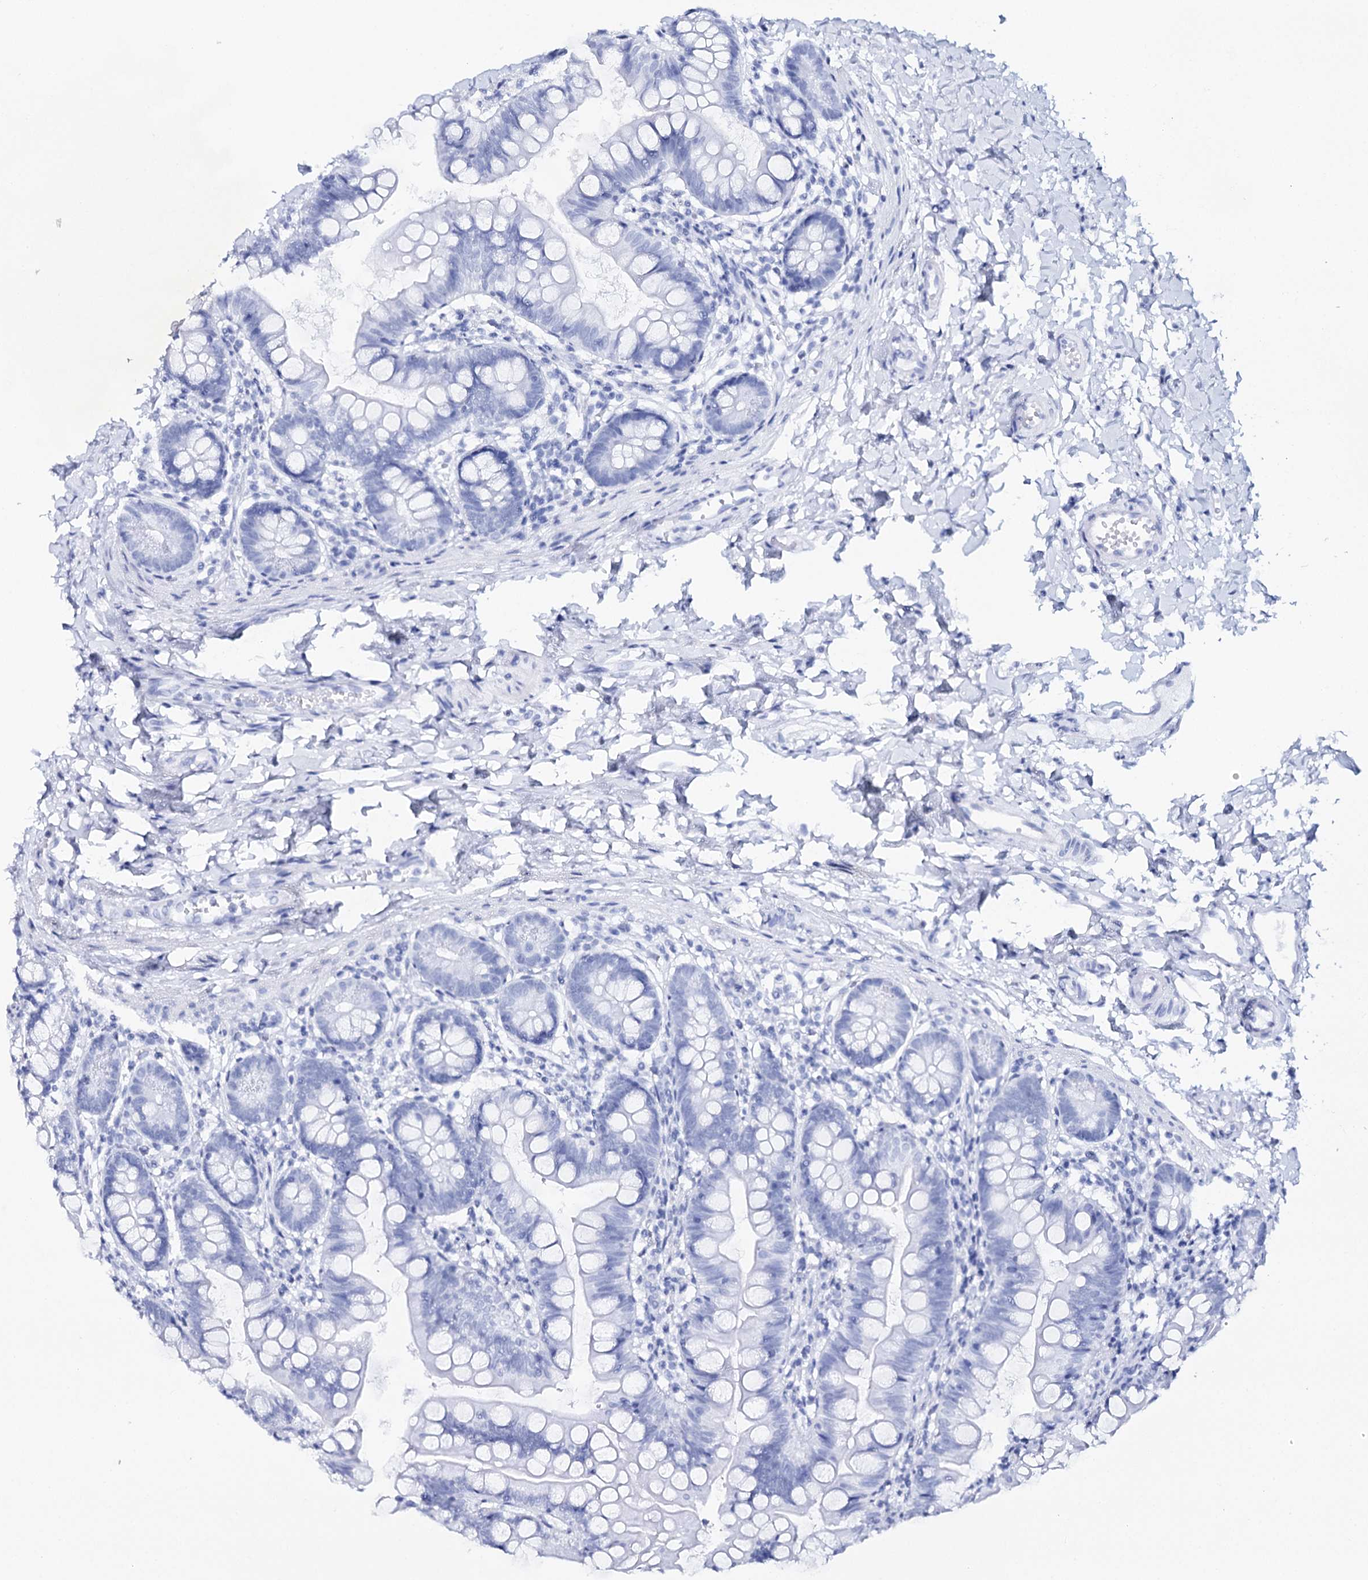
{"staining": {"intensity": "negative", "quantity": "none", "location": "none"}, "tissue": "small intestine", "cell_type": "Glandular cells", "image_type": "normal", "snomed": [{"axis": "morphology", "description": "Normal tissue, NOS"}, {"axis": "topography", "description": "Small intestine"}], "caption": "Glandular cells are negative for protein expression in unremarkable human small intestine. (Brightfield microscopy of DAB IHC at high magnification).", "gene": "CSN3", "patient": {"sex": "male", "age": 7}}